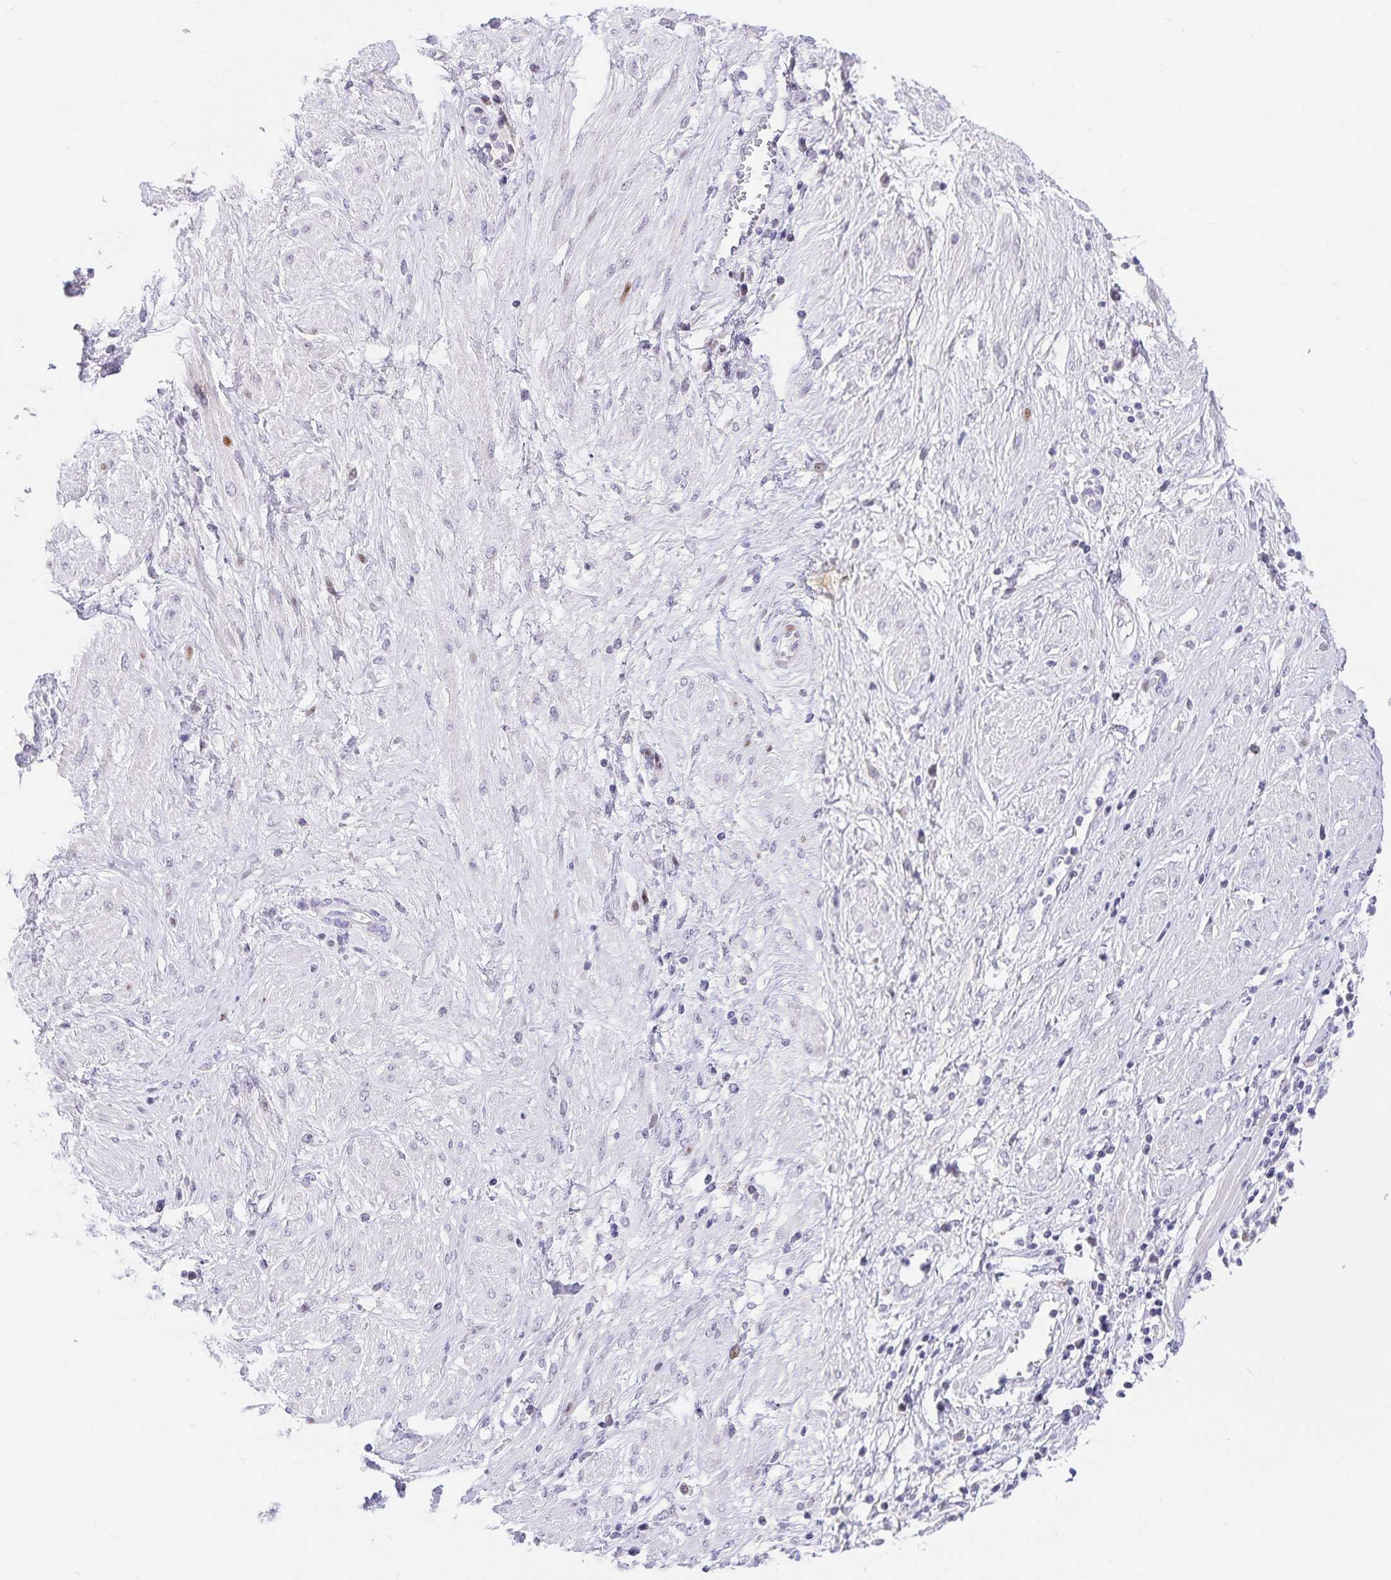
{"staining": {"intensity": "negative", "quantity": "none", "location": "none"}, "tissue": "cervical cancer", "cell_type": "Tumor cells", "image_type": "cancer", "snomed": [{"axis": "morphology", "description": "Squamous cell carcinoma, NOS"}, {"axis": "topography", "description": "Cervix"}], "caption": "This is an immunohistochemistry (IHC) histopathology image of human cervical cancer (squamous cell carcinoma). There is no expression in tumor cells.", "gene": "KBTBD13", "patient": {"sex": "female", "age": 36}}